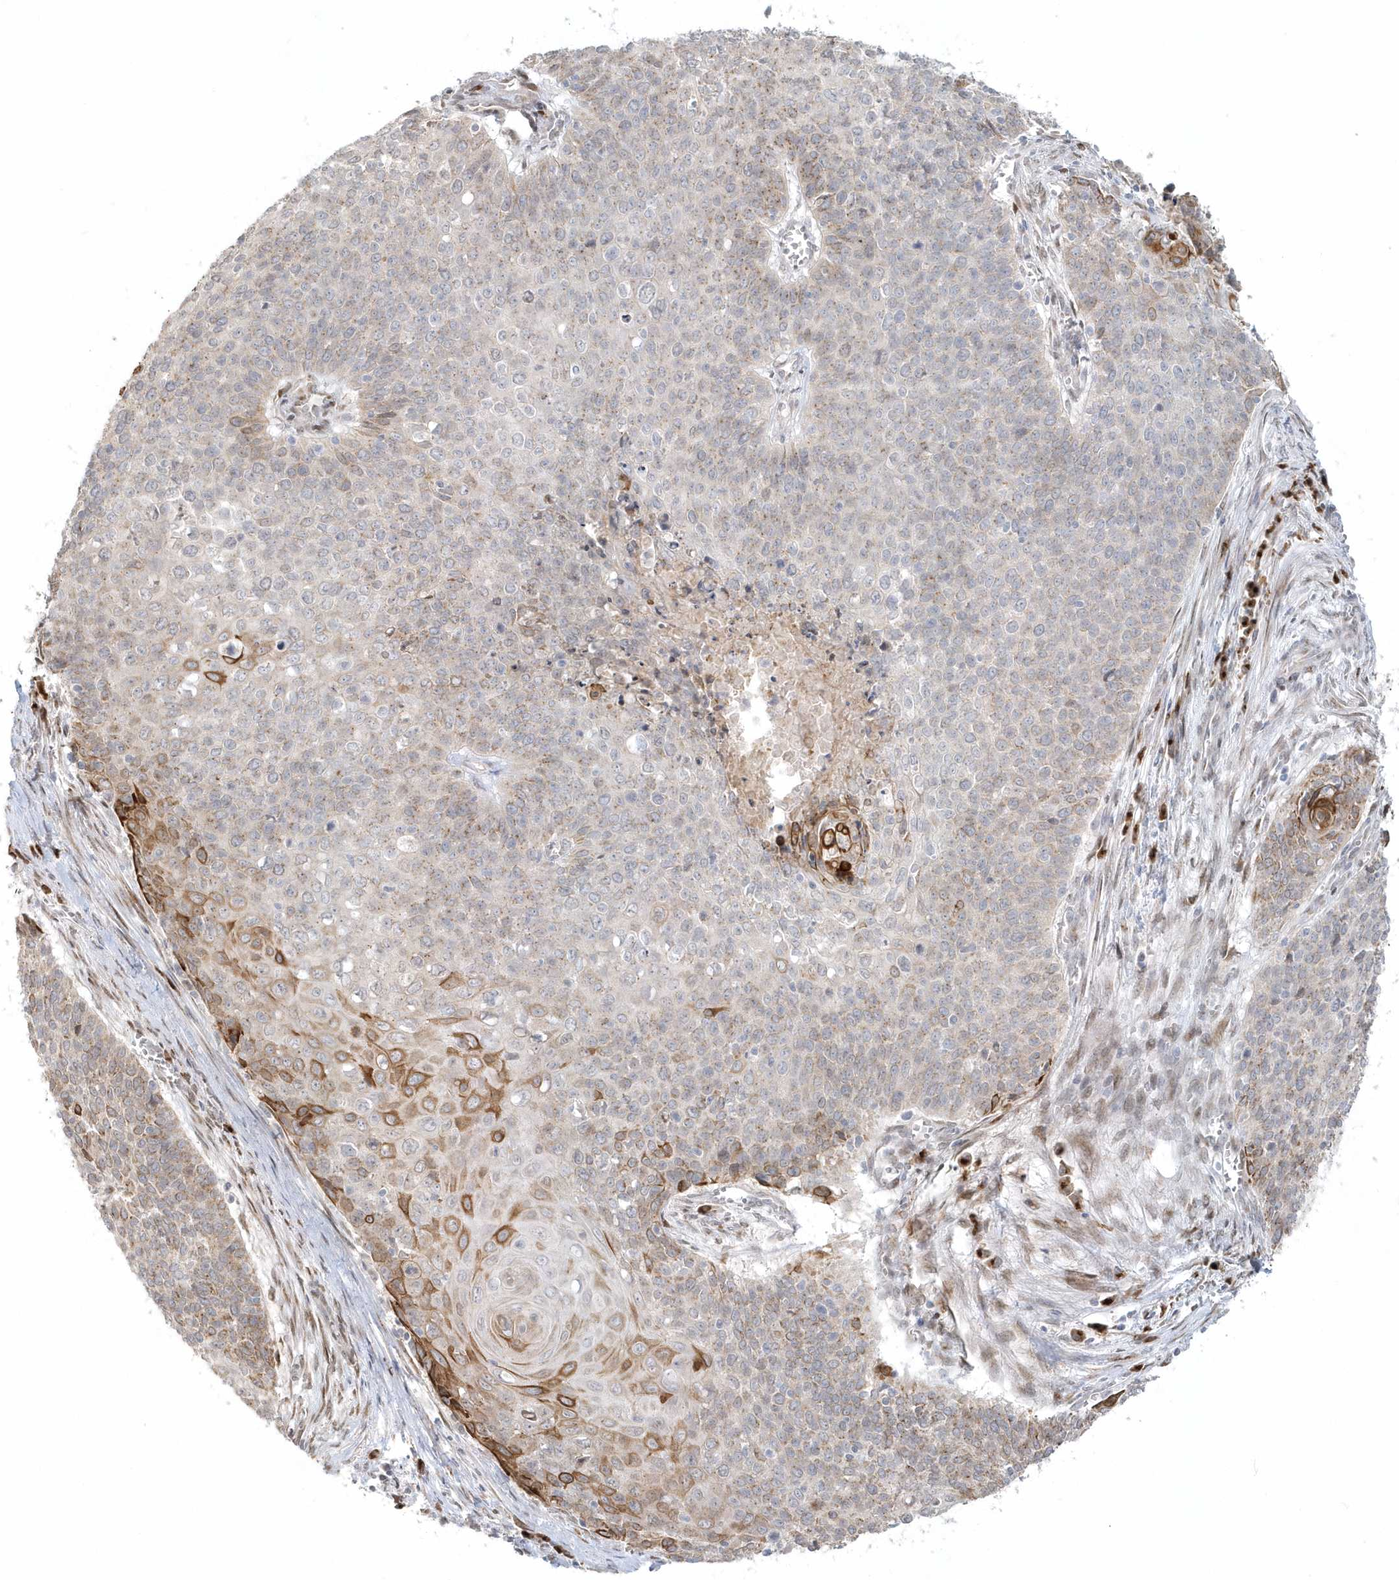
{"staining": {"intensity": "moderate", "quantity": "<25%", "location": "cytoplasmic/membranous"}, "tissue": "cervical cancer", "cell_type": "Tumor cells", "image_type": "cancer", "snomed": [{"axis": "morphology", "description": "Squamous cell carcinoma, NOS"}, {"axis": "topography", "description": "Cervix"}], "caption": "An immunohistochemistry (IHC) image of tumor tissue is shown. Protein staining in brown shows moderate cytoplasmic/membranous positivity in cervical cancer within tumor cells.", "gene": "DHFR", "patient": {"sex": "female", "age": 39}}